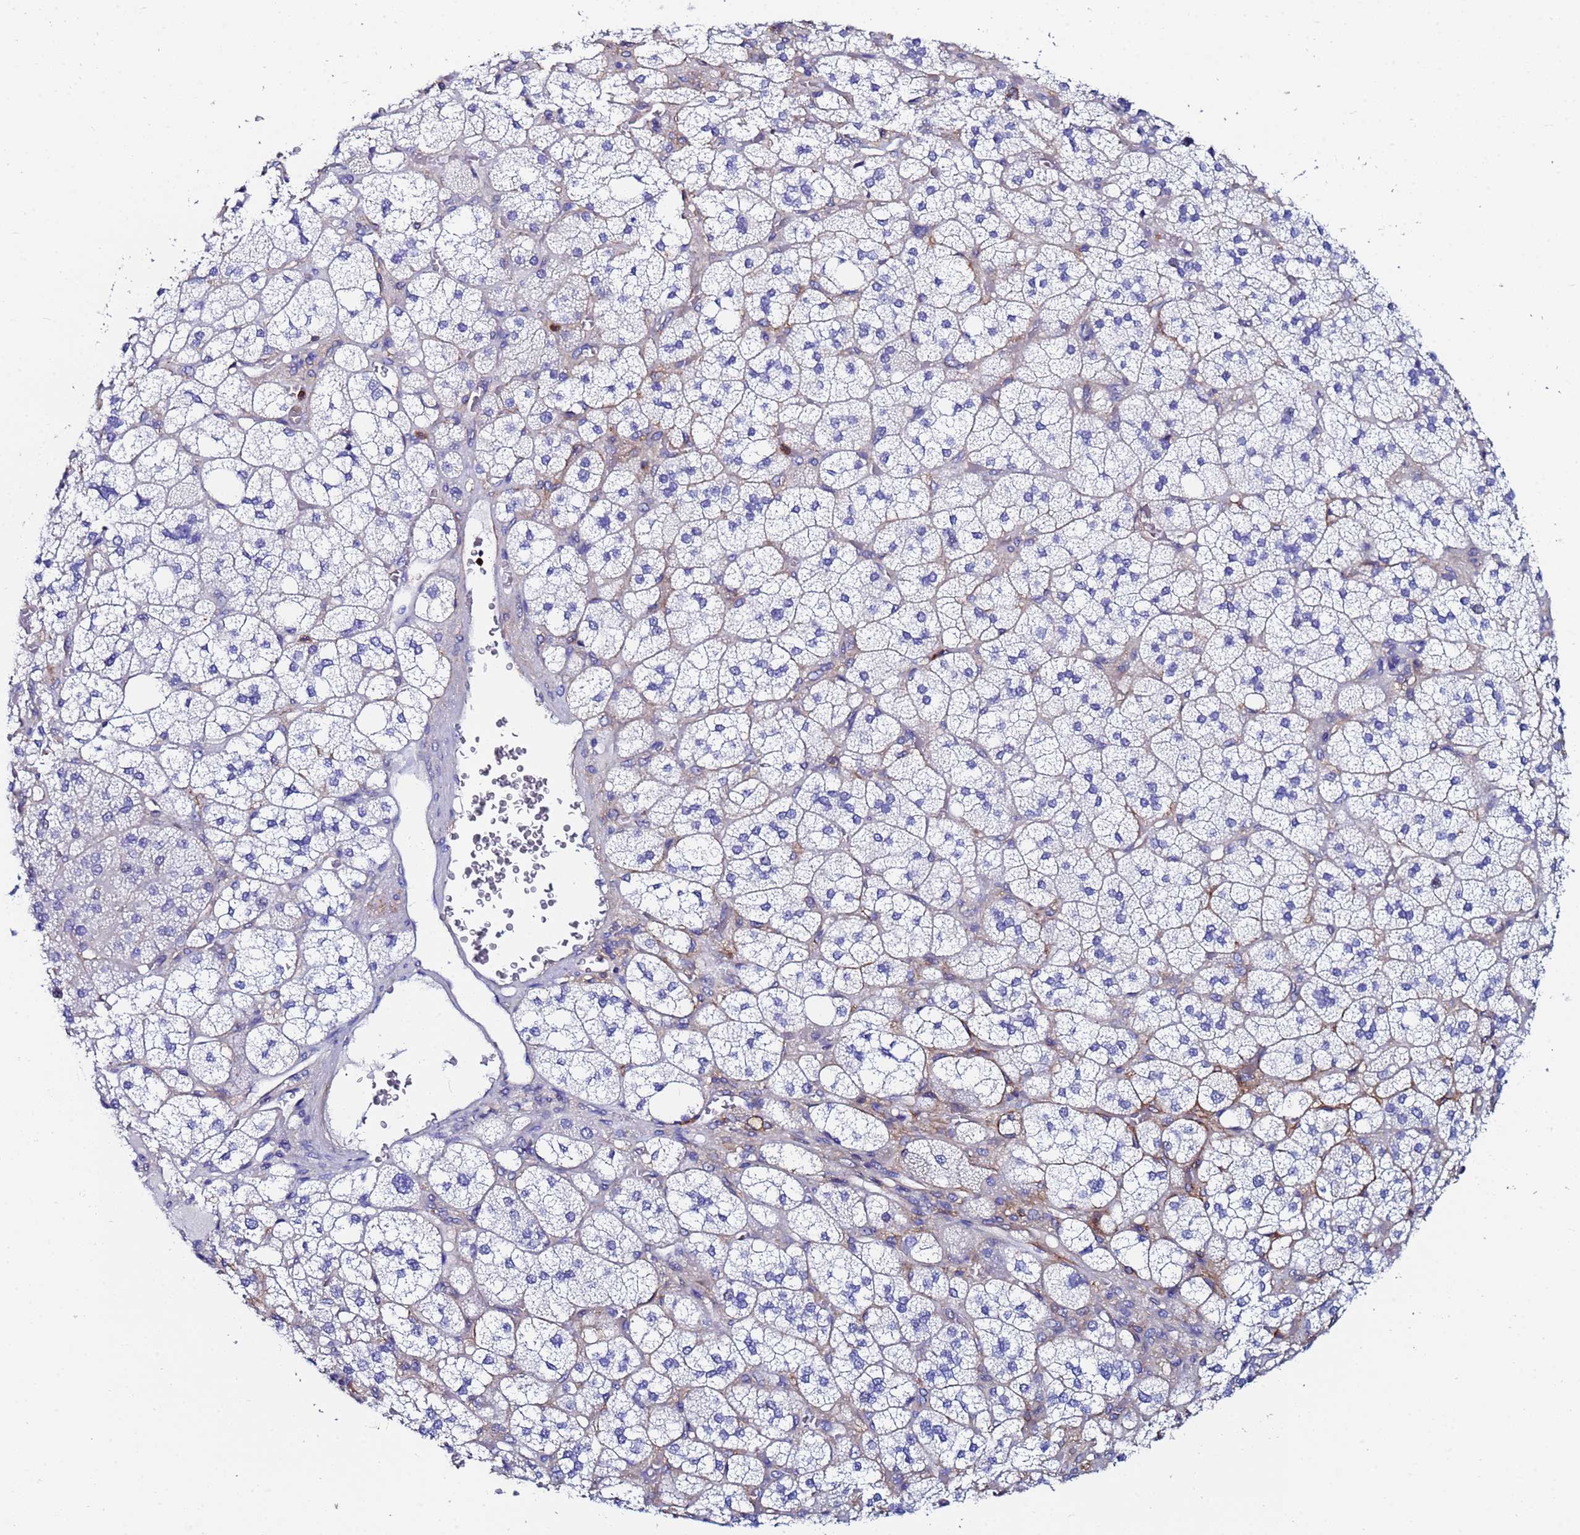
{"staining": {"intensity": "negative", "quantity": "none", "location": "none"}, "tissue": "adrenal gland", "cell_type": "Glandular cells", "image_type": "normal", "snomed": [{"axis": "morphology", "description": "Normal tissue, NOS"}, {"axis": "topography", "description": "Adrenal gland"}], "caption": "Benign adrenal gland was stained to show a protein in brown. There is no significant staining in glandular cells. The staining is performed using DAB (3,3'-diaminobenzidine) brown chromogen with nuclei counter-stained in using hematoxylin.", "gene": "BASP1", "patient": {"sex": "male", "age": 61}}